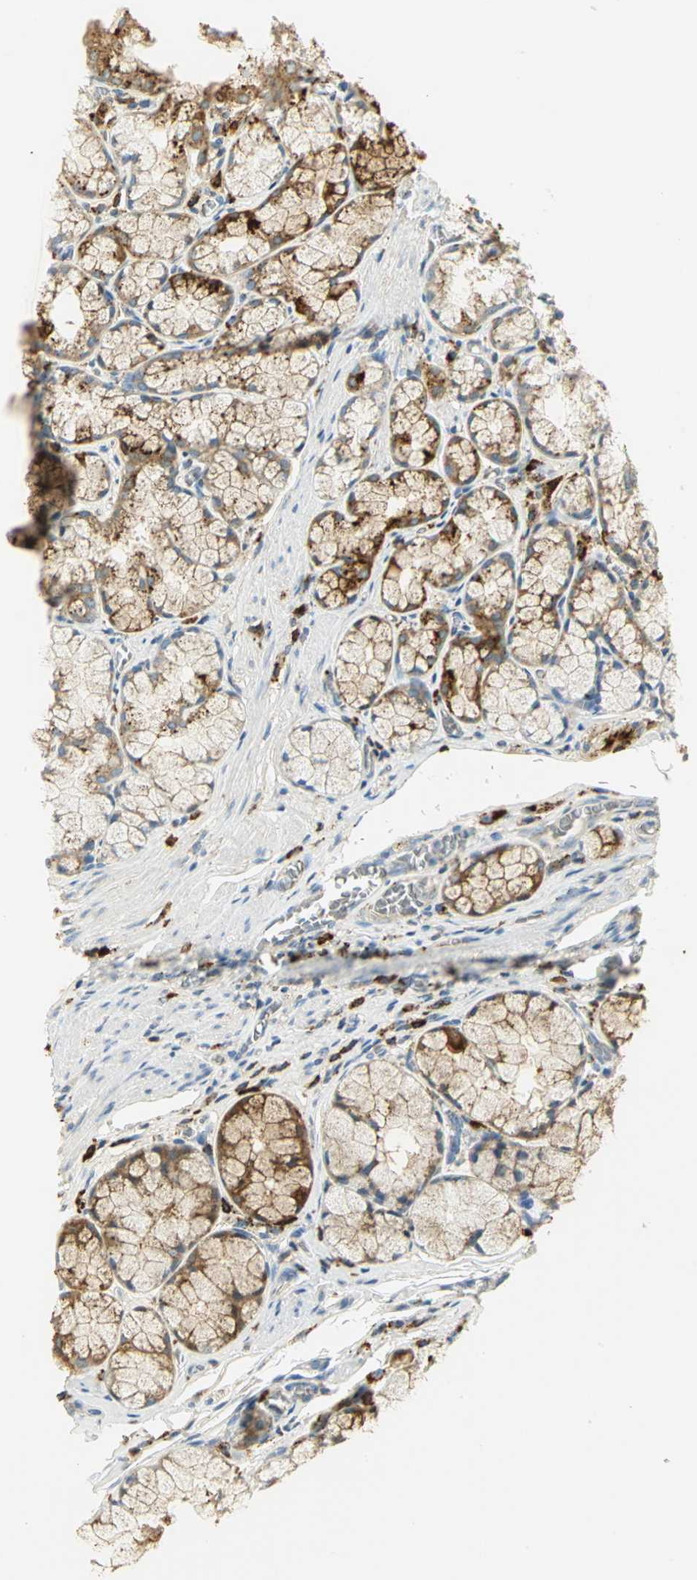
{"staining": {"intensity": "strong", "quantity": "25%-75%", "location": "cytoplasmic/membranous"}, "tissue": "stomach", "cell_type": "Glandular cells", "image_type": "normal", "snomed": [{"axis": "morphology", "description": "Normal tissue, NOS"}, {"axis": "topography", "description": "Stomach, lower"}], "caption": "Unremarkable stomach shows strong cytoplasmic/membranous expression in about 25%-75% of glandular cells, visualized by immunohistochemistry. Ihc stains the protein in brown and the nuclei are stained blue.", "gene": "ARSA", "patient": {"sex": "male", "age": 56}}